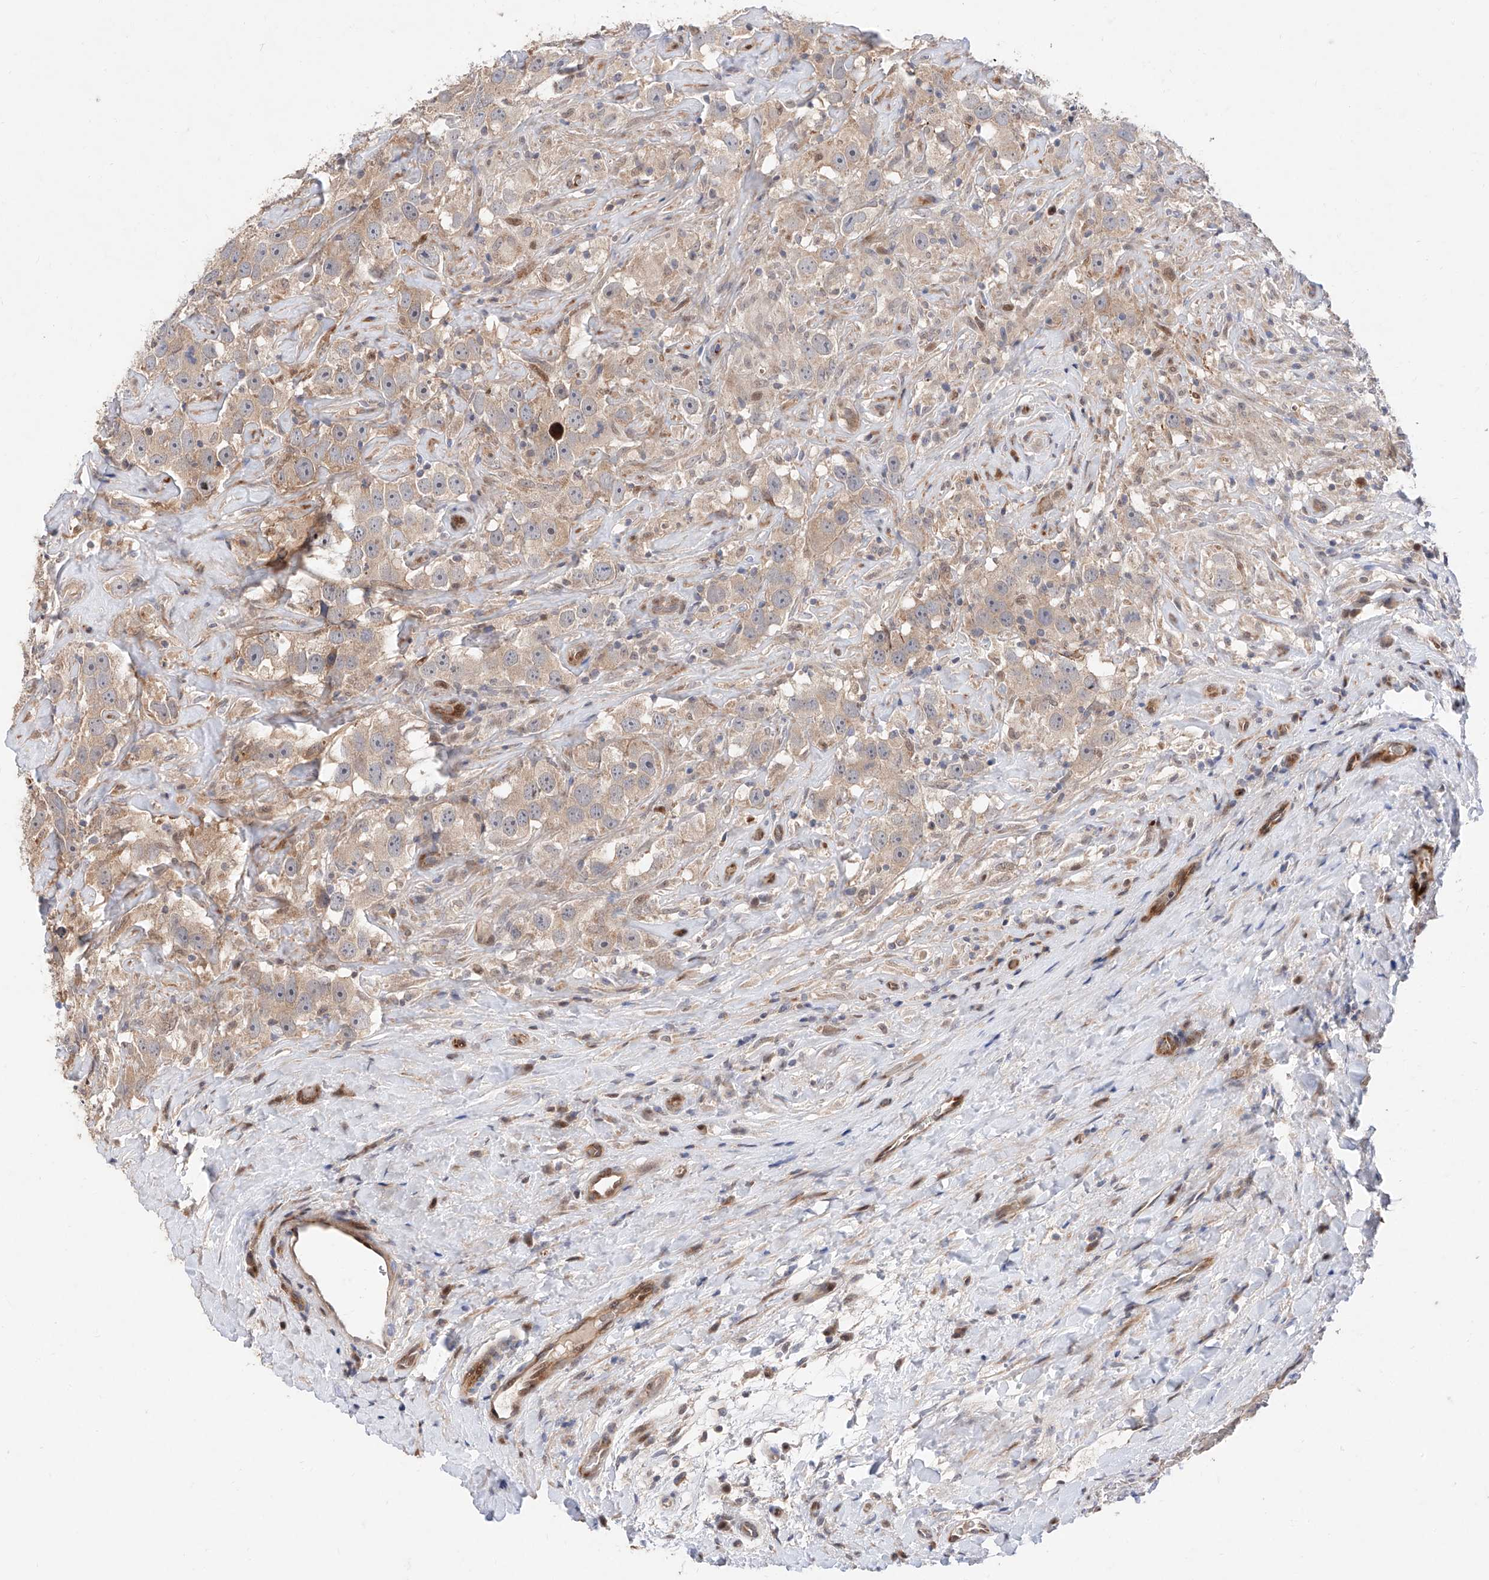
{"staining": {"intensity": "weak", "quantity": ">75%", "location": "cytoplasmic/membranous"}, "tissue": "testis cancer", "cell_type": "Tumor cells", "image_type": "cancer", "snomed": [{"axis": "morphology", "description": "Seminoma, NOS"}, {"axis": "topography", "description": "Testis"}], "caption": "High-power microscopy captured an immunohistochemistry (IHC) histopathology image of seminoma (testis), revealing weak cytoplasmic/membranous expression in approximately >75% of tumor cells.", "gene": "FUCA2", "patient": {"sex": "male", "age": 49}}